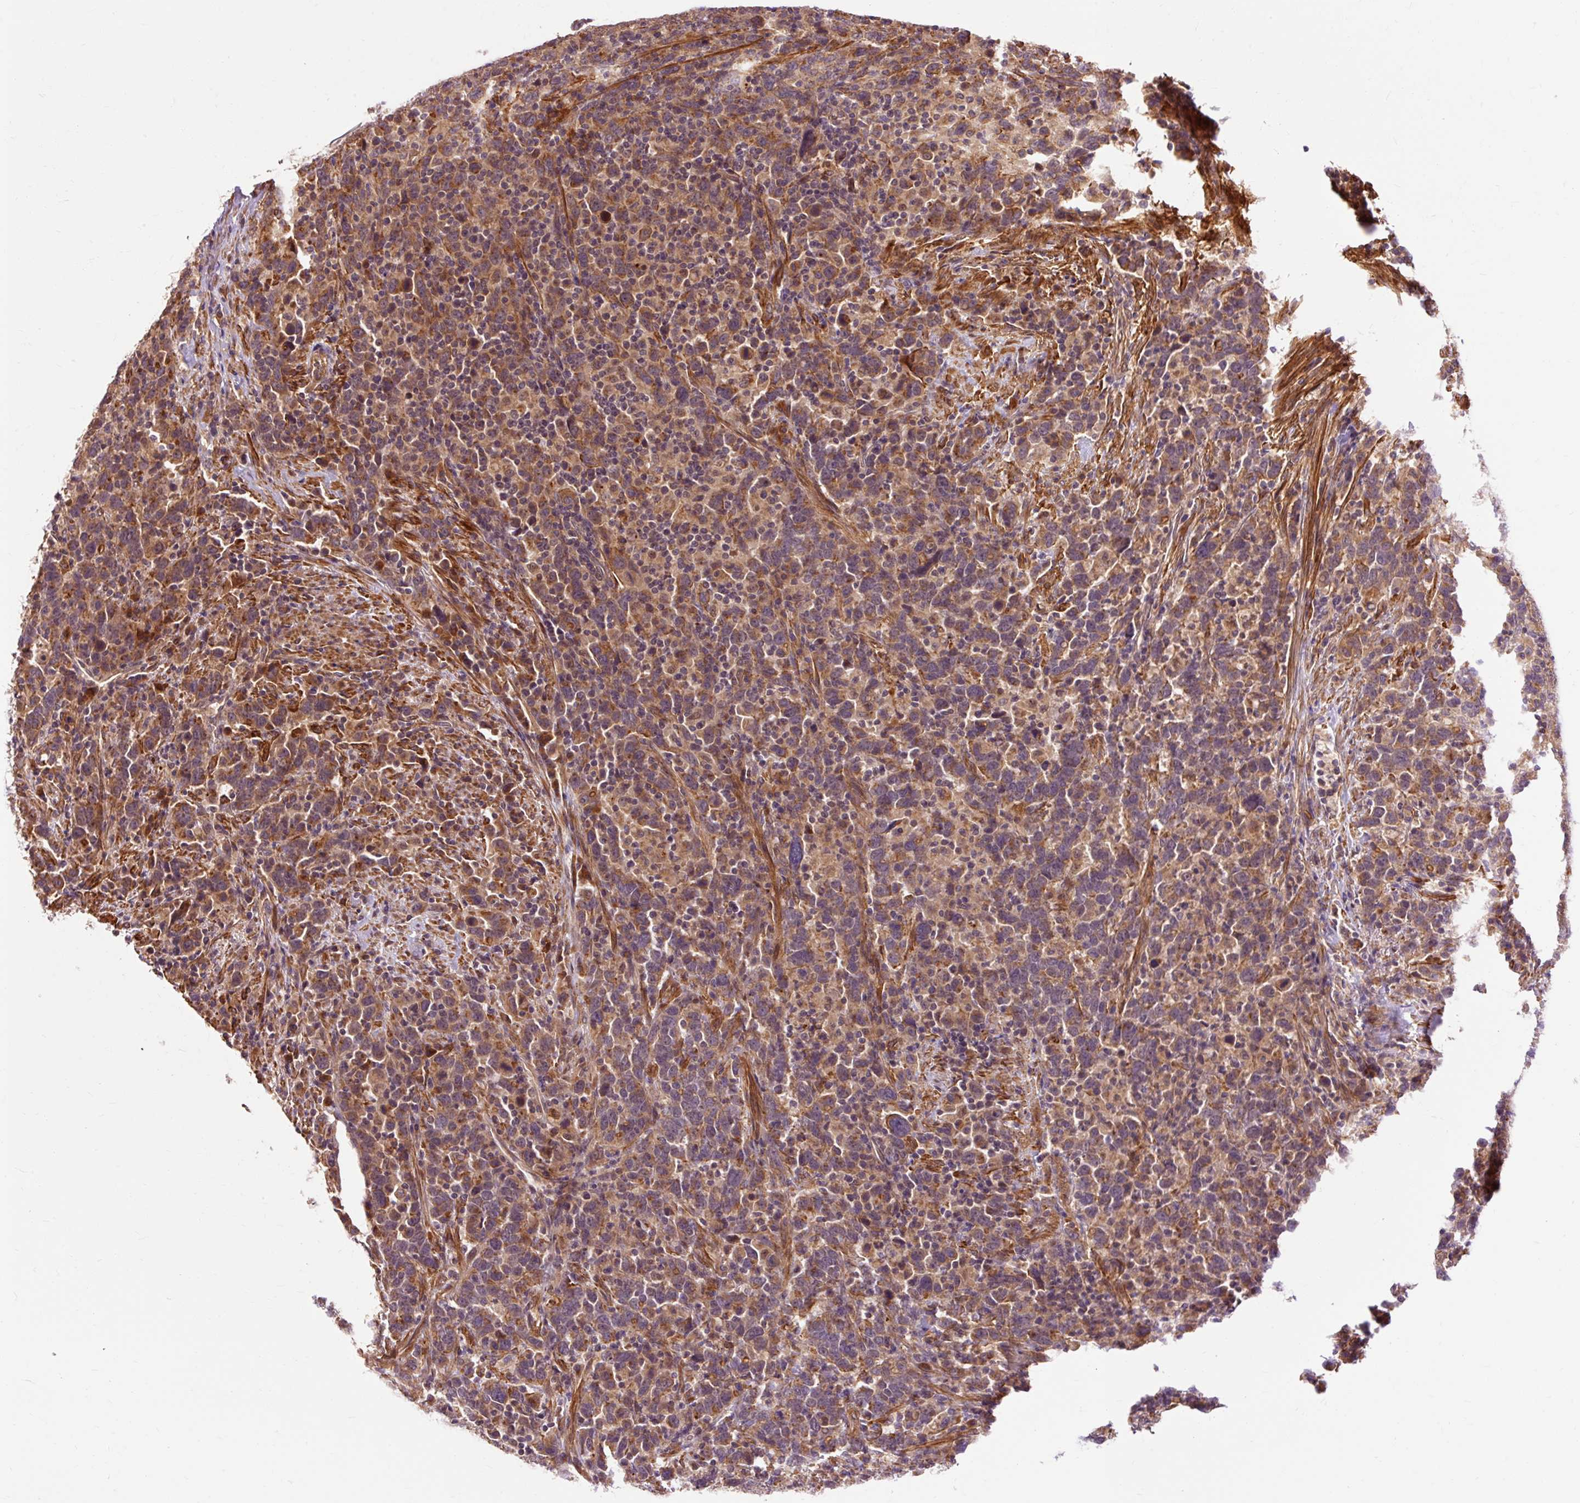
{"staining": {"intensity": "moderate", "quantity": ">75%", "location": "cytoplasmic/membranous"}, "tissue": "urothelial cancer", "cell_type": "Tumor cells", "image_type": "cancer", "snomed": [{"axis": "morphology", "description": "Urothelial carcinoma, High grade"}, {"axis": "topography", "description": "Urinary bladder"}], "caption": "Immunohistochemical staining of human high-grade urothelial carcinoma reveals medium levels of moderate cytoplasmic/membranous staining in about >75% of tumor cells. (DAB (3,3'-diaminobenzidine) IHC with brightfield microscopy, high magnification).", "gene": "RIPOR3", "patient": {"sex": "male", "age": 61}}